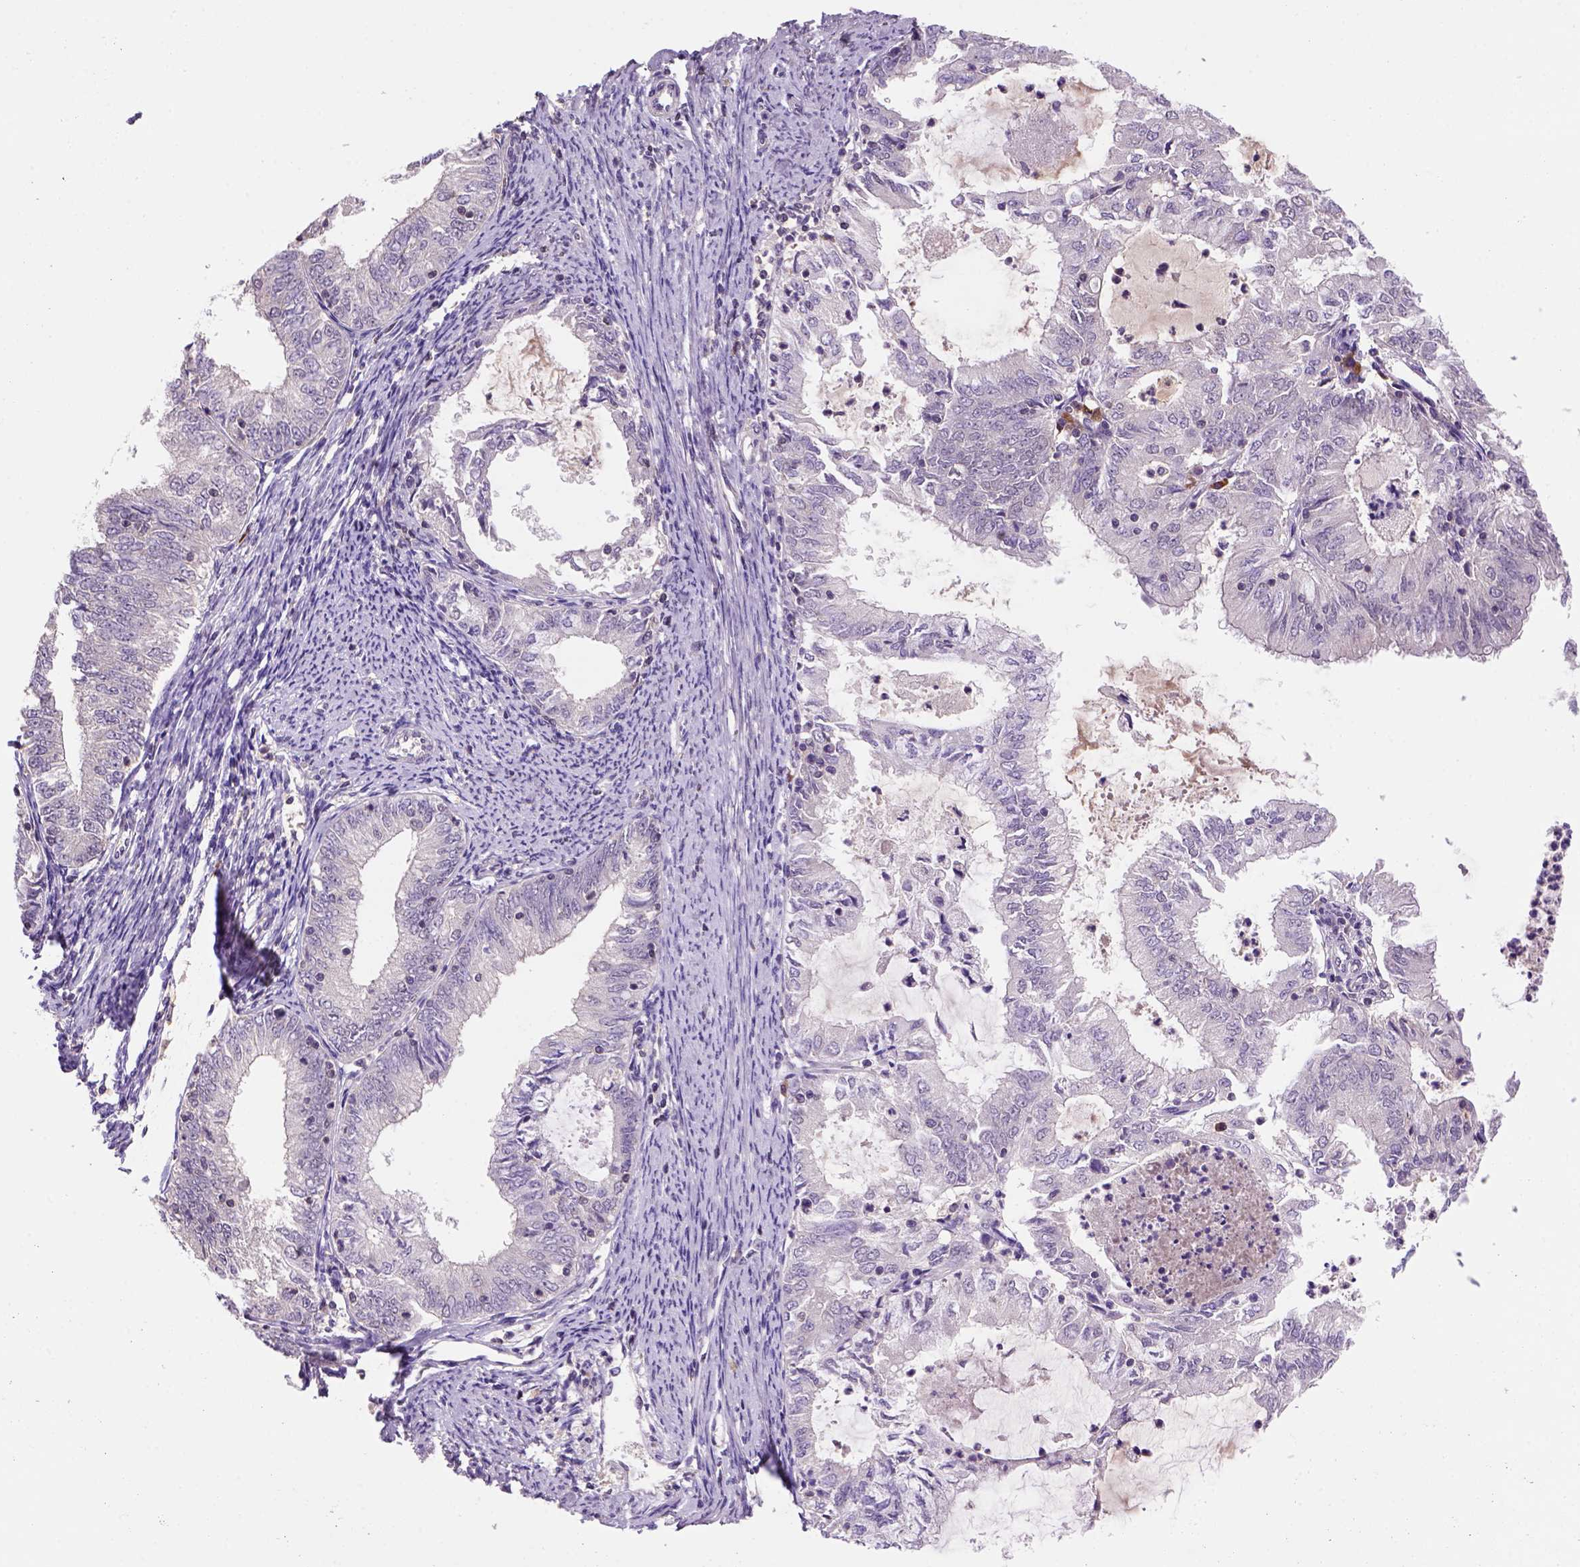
{"staining": {"intensity": "weak", "quantity": ">75%", "location": "cytoplasmic/membranous,nuclear"}, "tissue": "endometrial cancer", "cell_type": "Tumor cells", "image_type": "cancer", "snomed": [{"axis": "morphology", "description": "Adenocarcinoma, NOS"}, {"axis": "topography", "description": "Endometrium"}], "caption": "Immunohistochemical staining of endometrial cancer (adenocarcinoma) exhibits weak cytoplasmic/membranous and nuclear protein positivity in approximately >75% of tumor cells. The staining was performed using DAB (3,3'-diaminobenzidine) to visualize the protein expression in brown, while the nuclei were stained in blue with hematoxylin (Magnification: 20x).", "gene": "SCML4", "patient": {"sex": "female", "age": 57}}